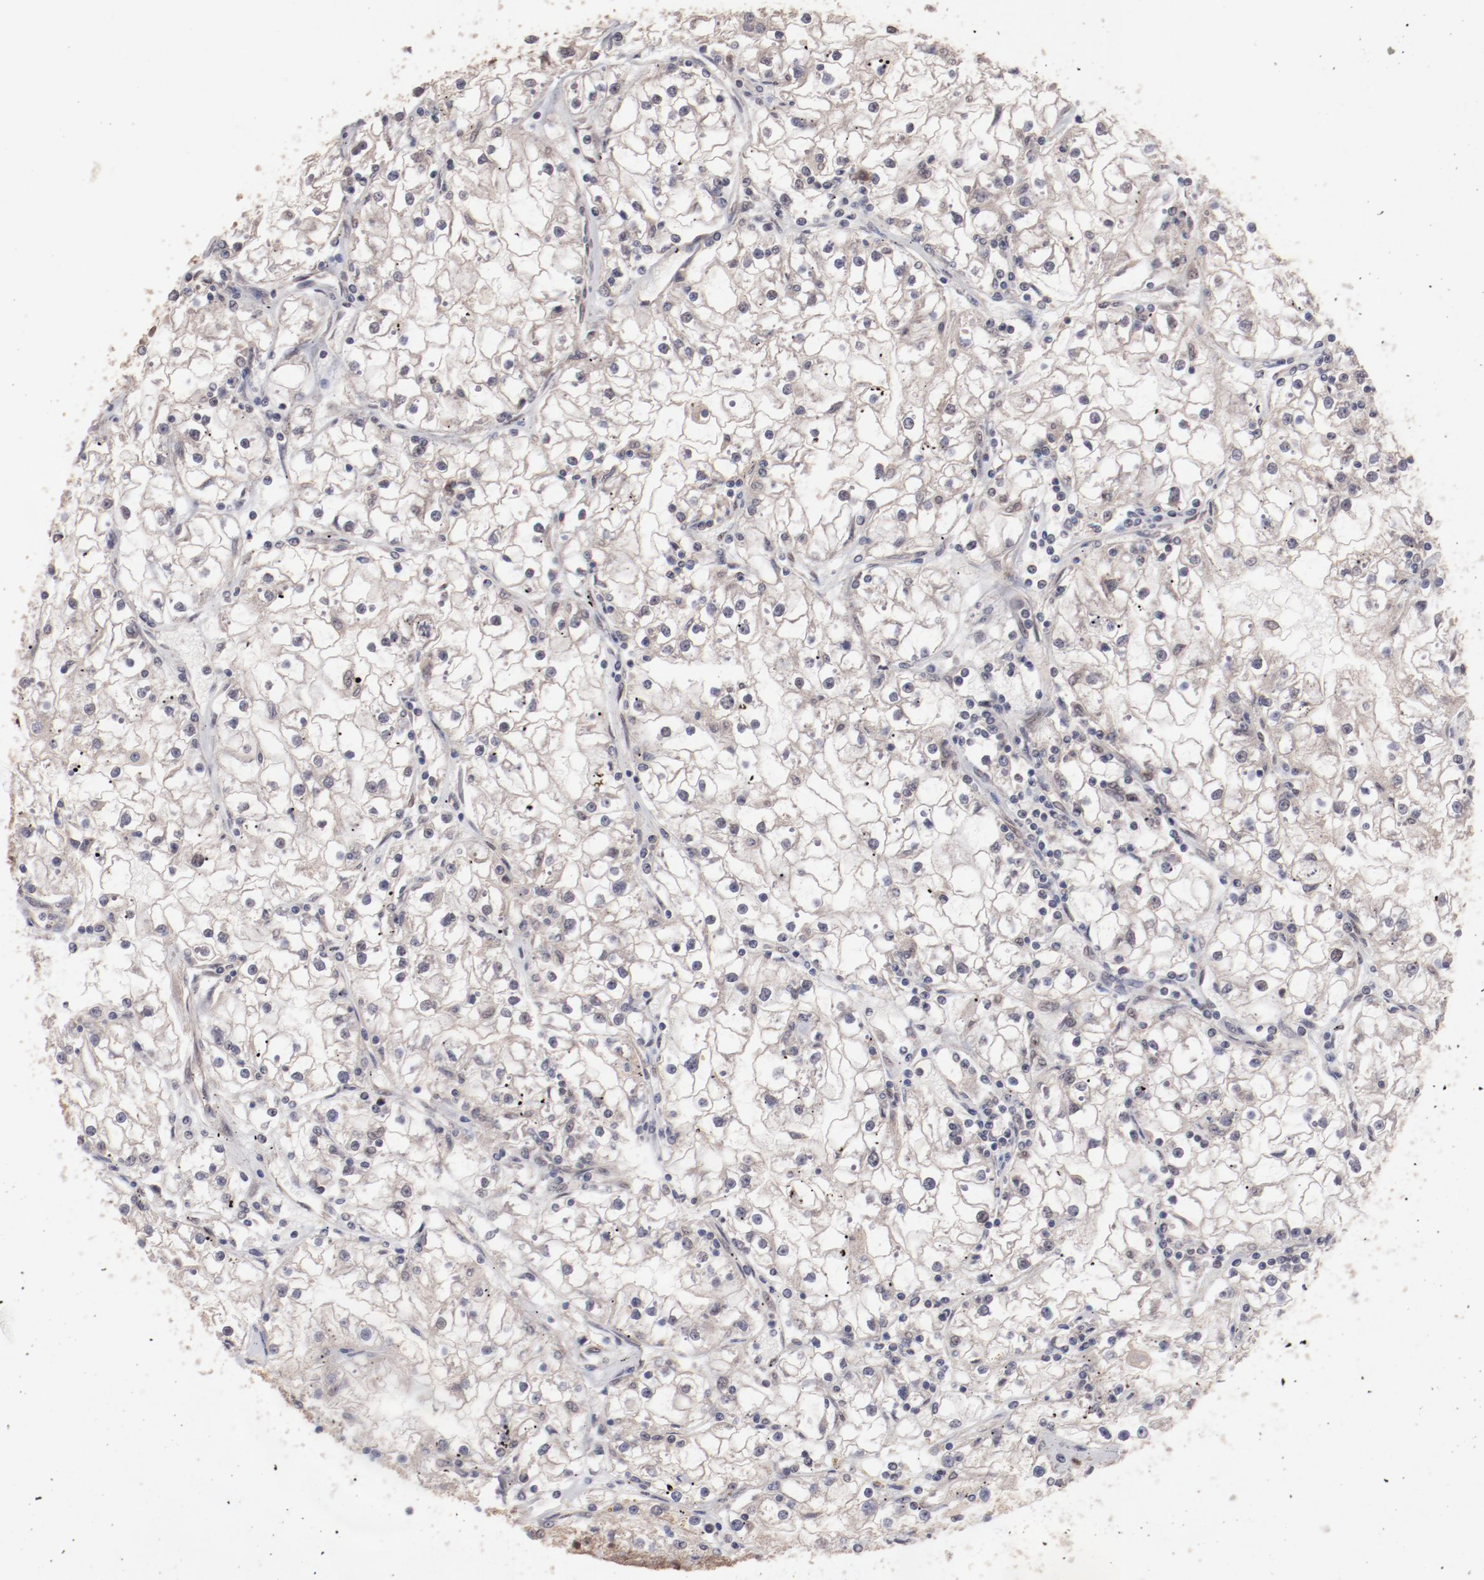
{"staining": {"intensity": "weak", "quantity": "<25%", "location": "cytoplasmic/membranous"}, "tissue": "renal cancer", "cell_type": "Tumor cells", "image_type": "cancer", "snomed": [{"axis": "morphology", "description": "Adenocarcinoma, NOS"}, {"axis": "topography", "description": "Kidney"}], "caption": "High power microscopy micrograph of an immunohistochemistry (IHC) histopathology image of adenocarcinoma (renal), revealing no significant positivity in tumor cells. (DAB IHC with hematoxylin counter stain).", "gene": "CLOCK", "patient": {"sex": "male", "age": 56}}